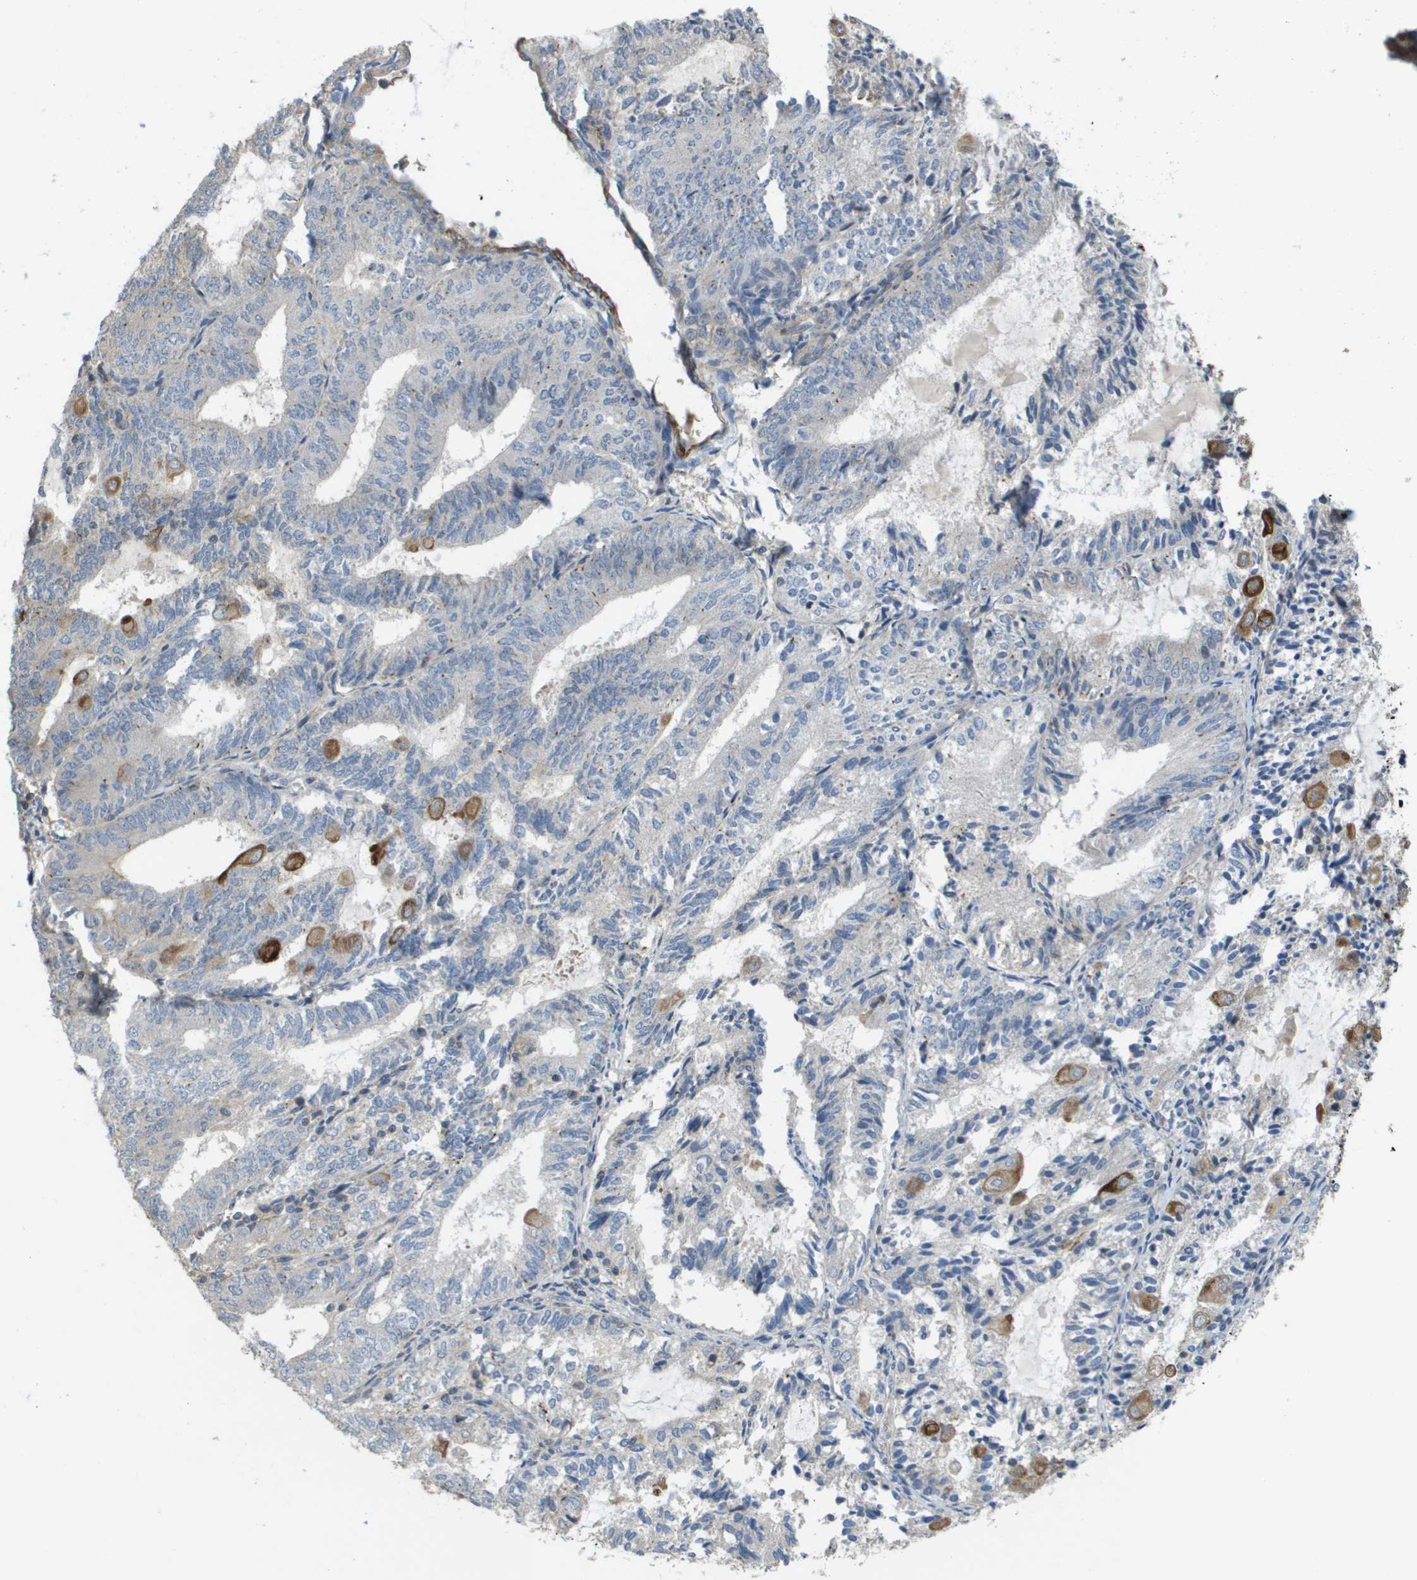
{"staining": {"intensity": "negative", "quantity": "none", "location": "none"}, "tissue": "endometrial cancer", "cell_type": "Tumor cells", "image_type": "cancer", "snomed": [{"axis": "morphology", "description": "Adenocarcinoma, NOS"}, {"axis": "topography", "description": "Endometrium"}], "caption": "Protein analysis of adenocarcinoma (endometrial) shows no significant staining in tumor cells.", "gene": "KRT23", "patient": {"sex": "female", "age": 81}}